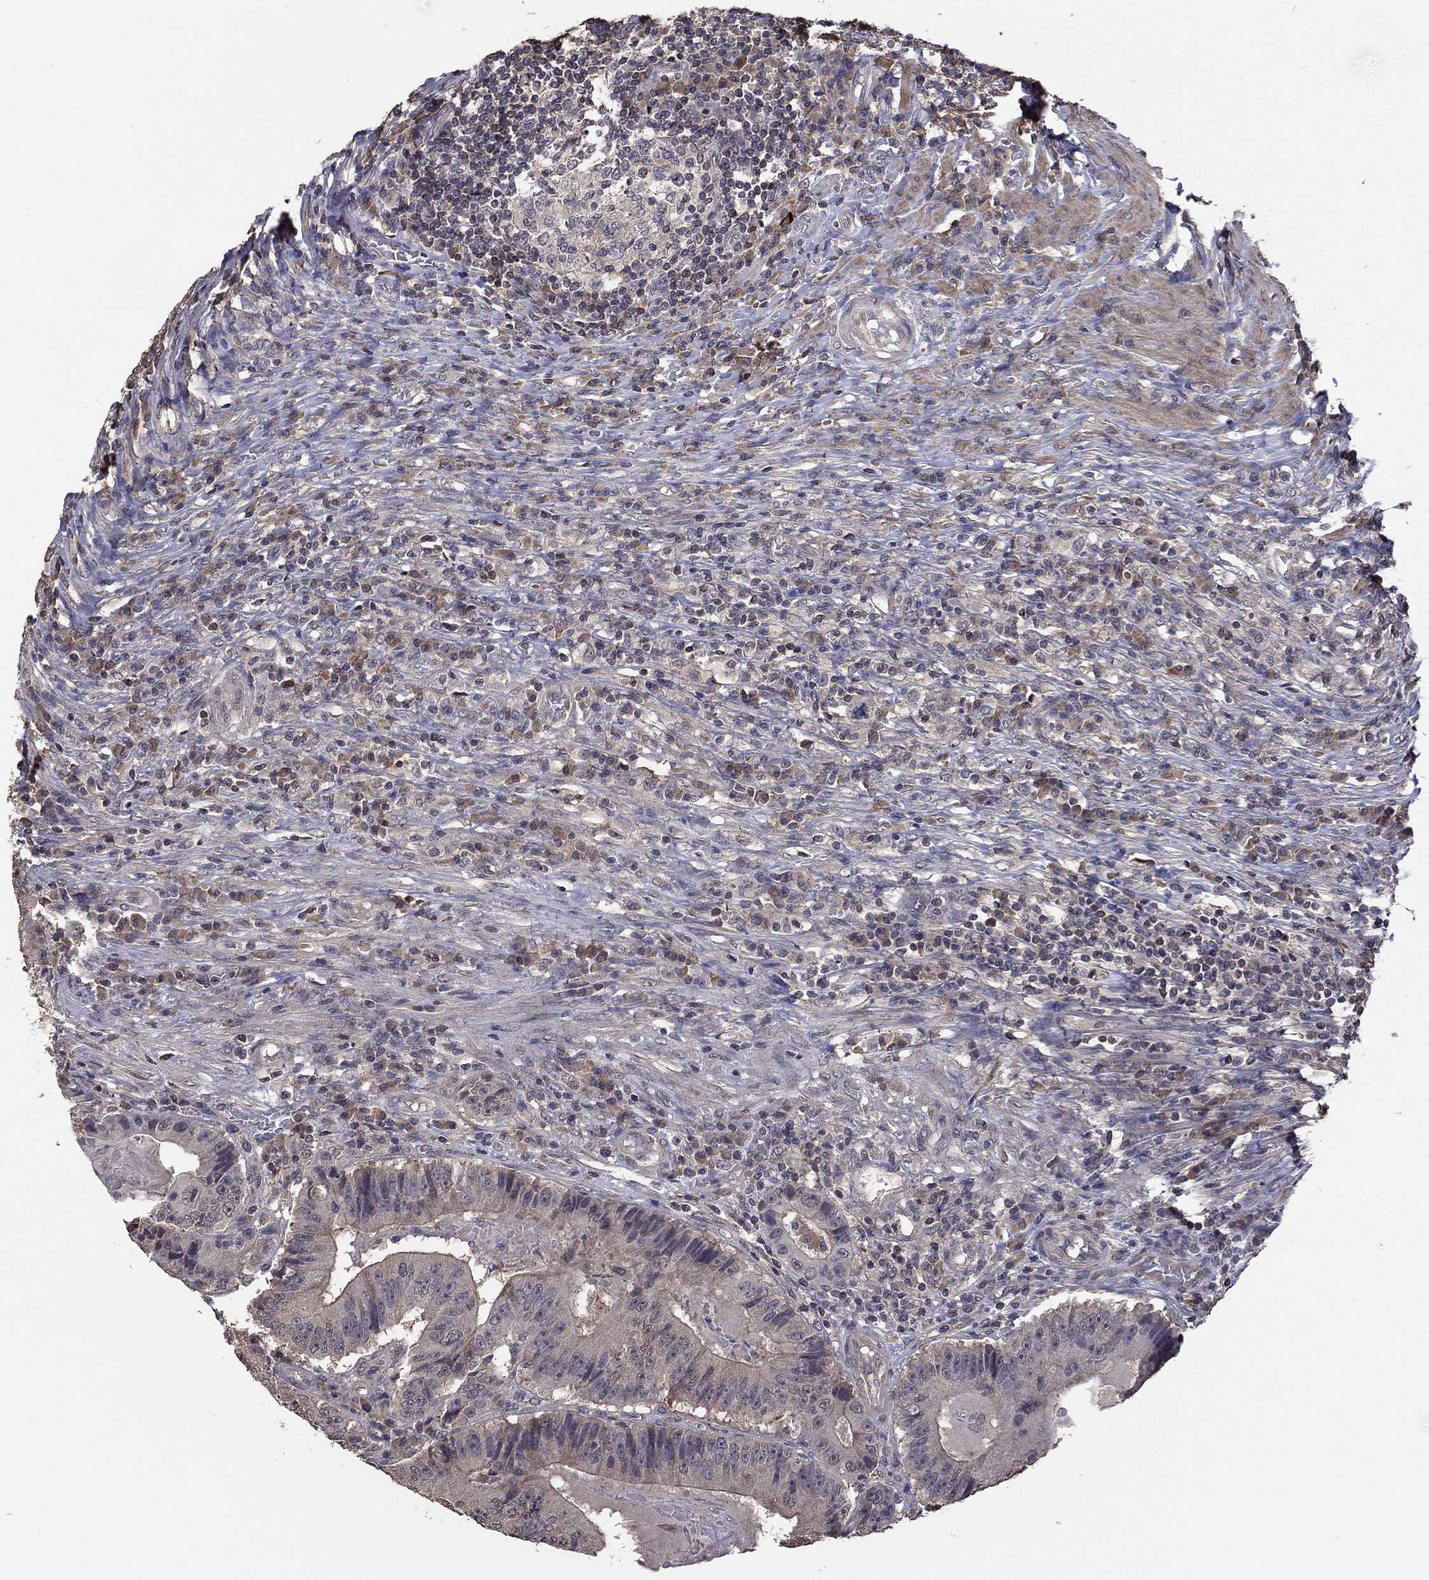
{"staining": {"intensity": "moderate", "quantity": "<25%", "location": "cytoplasmic/membranous"}, "tissue": "colorectal cancer", "cell_type": "Tumor cells", "image_type": "cancer", "snomed": [{"axis": "morphology", "description": "Adenocarcinoma, NOS"}, {"axis": "topography", "description": "Colon"}], "caption": "This is an image of immunohistochemistry staining of colorectal adenocarcinoma, which shows moderate expression in the cytoplasmic/membranous of tumor cells.", "gene": "TSNARE1", "patient": {"sex": "female", "age": 86}}